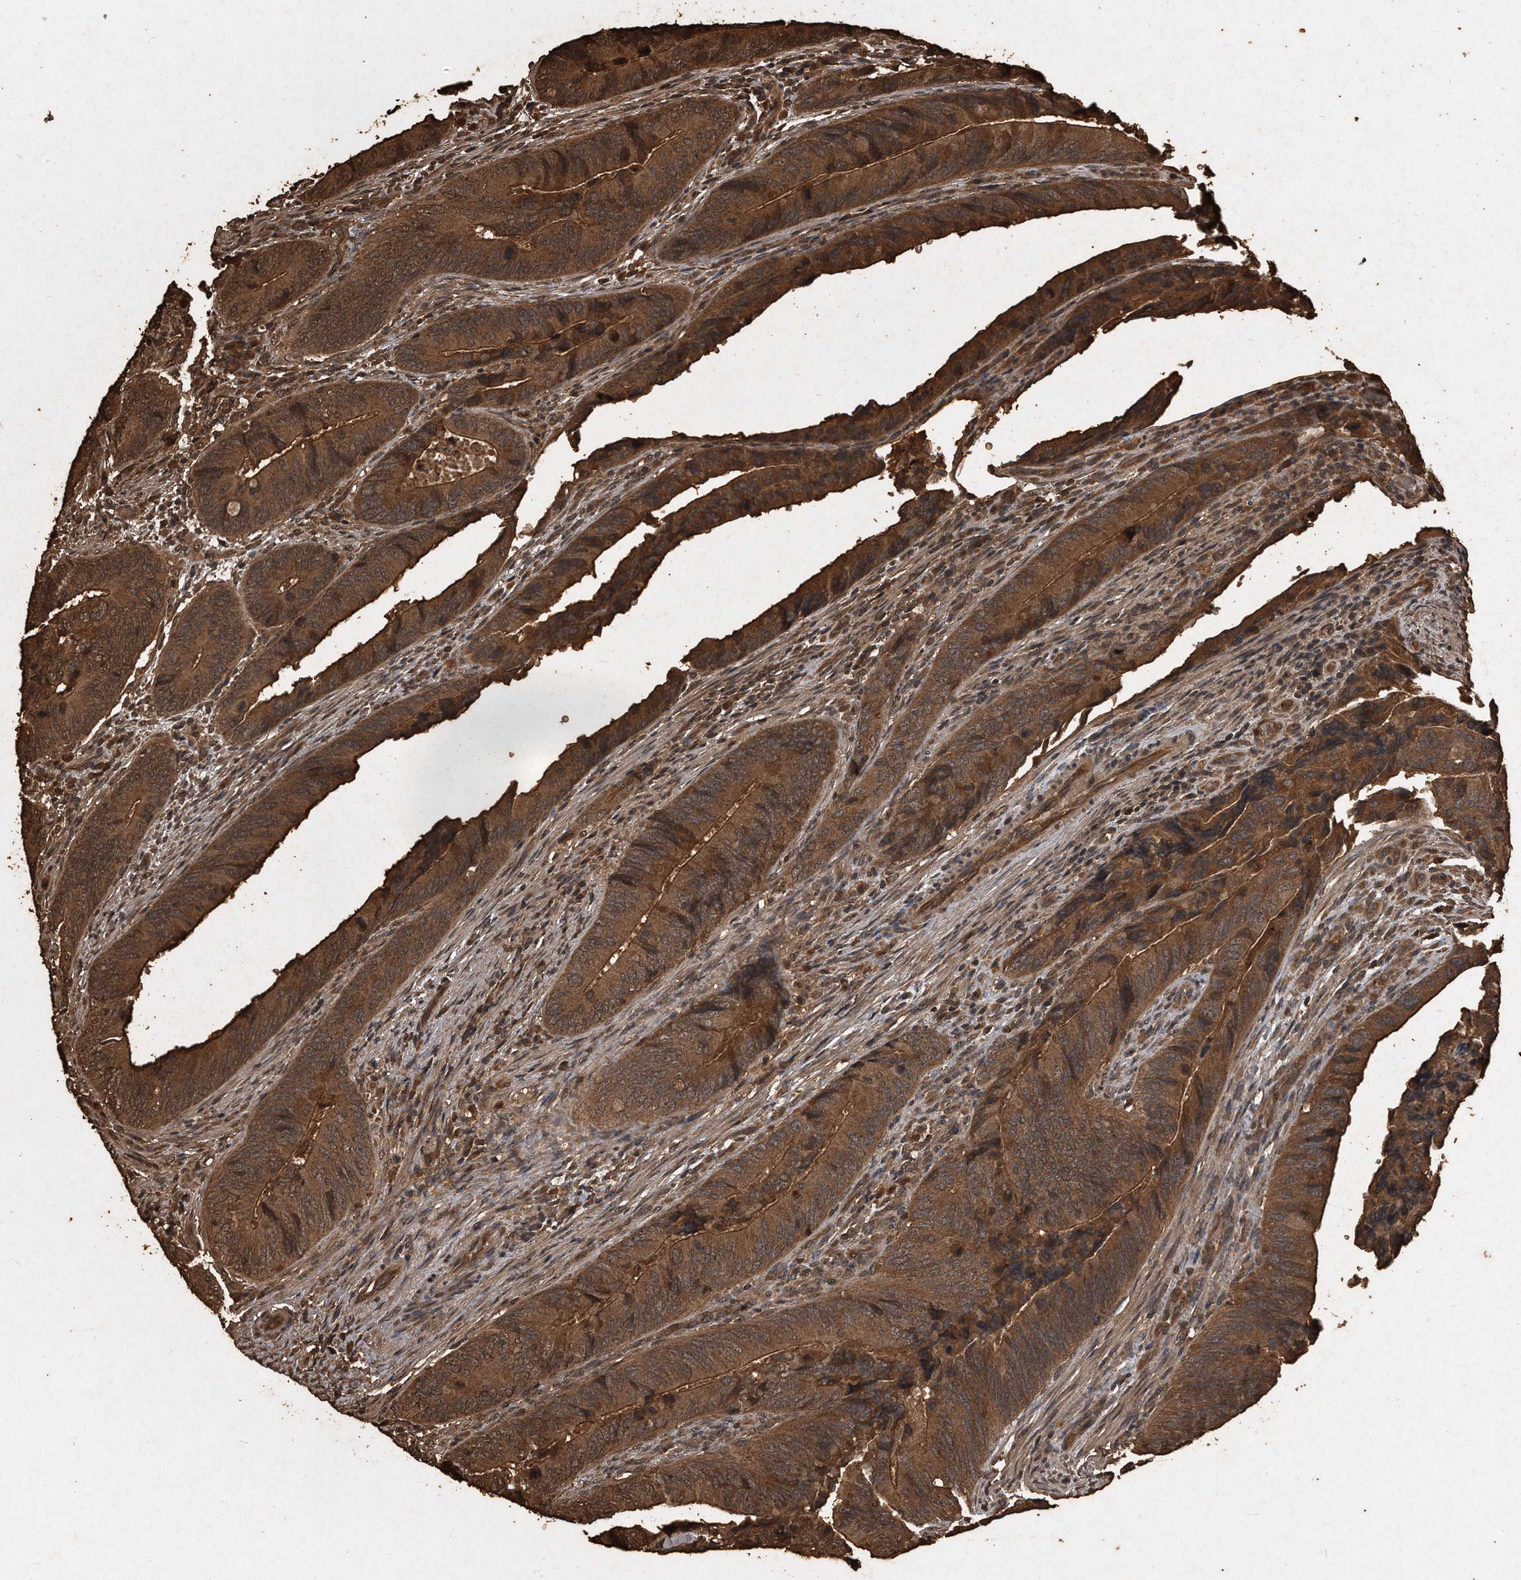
{"staining": {"intensity": "strong", "quantity": ">75%", "location": "cytoplasmic/membranous"}, "tissue": "colorectal cancer", "cell_type": "Tumor cells", "image_type": "cancer", "snomed": [{"axis": "morphology", "description": "Normal tissue, NOS"}, {"axis": "morphology", "description": "Adenocarcinoma, NOS"}, {"axis": "topography", "description": "Colon"}], "caption": "Immunohistochemical staining of human adenocarcinoma (colorectal) shows high levels of strong cytoplasmic/membranous protein expression in about >75% of tumor cells.", "gene": "CFLAR", "patient": {"sex": "male", "age": 56}}